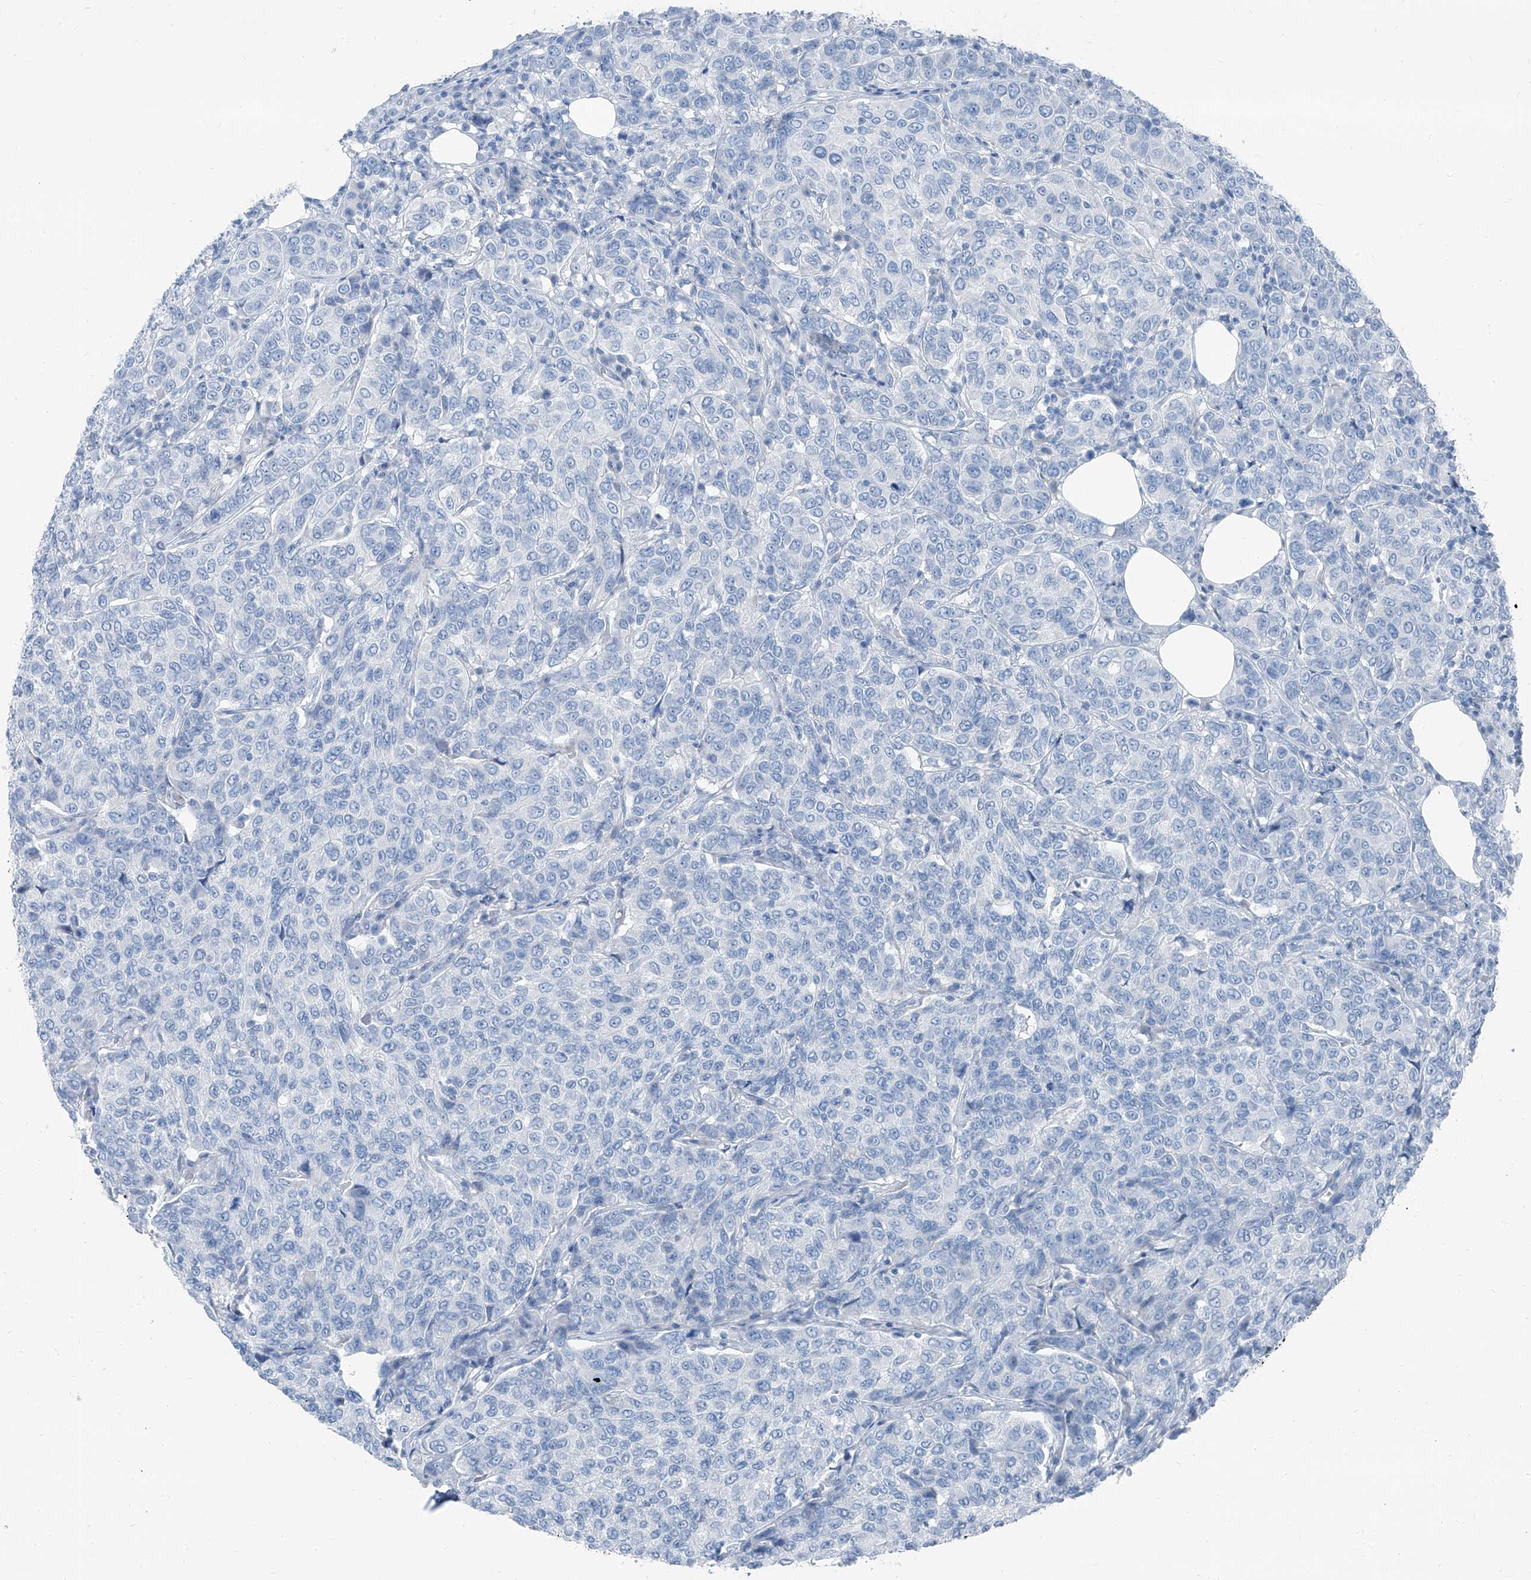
{"staining": {"intensity": "negative", "quantity": "none", "location": "none"}, "tissue": "breast cancer", "cell_type": "Tumor cells", "image_type": "cancer", "snomed": [{"axis": "morphology", "description": "Duct carcinoma"}, {"axis": "topography", "description": "Breast"}], "caption": "A micrograph of human breast intraductal carcinoma is negative for staining in tumor cells. (IHC, brightfield microscopy, high magnification).", "gene": "RGN", "patient": {"sex": "female", "age": 55}}